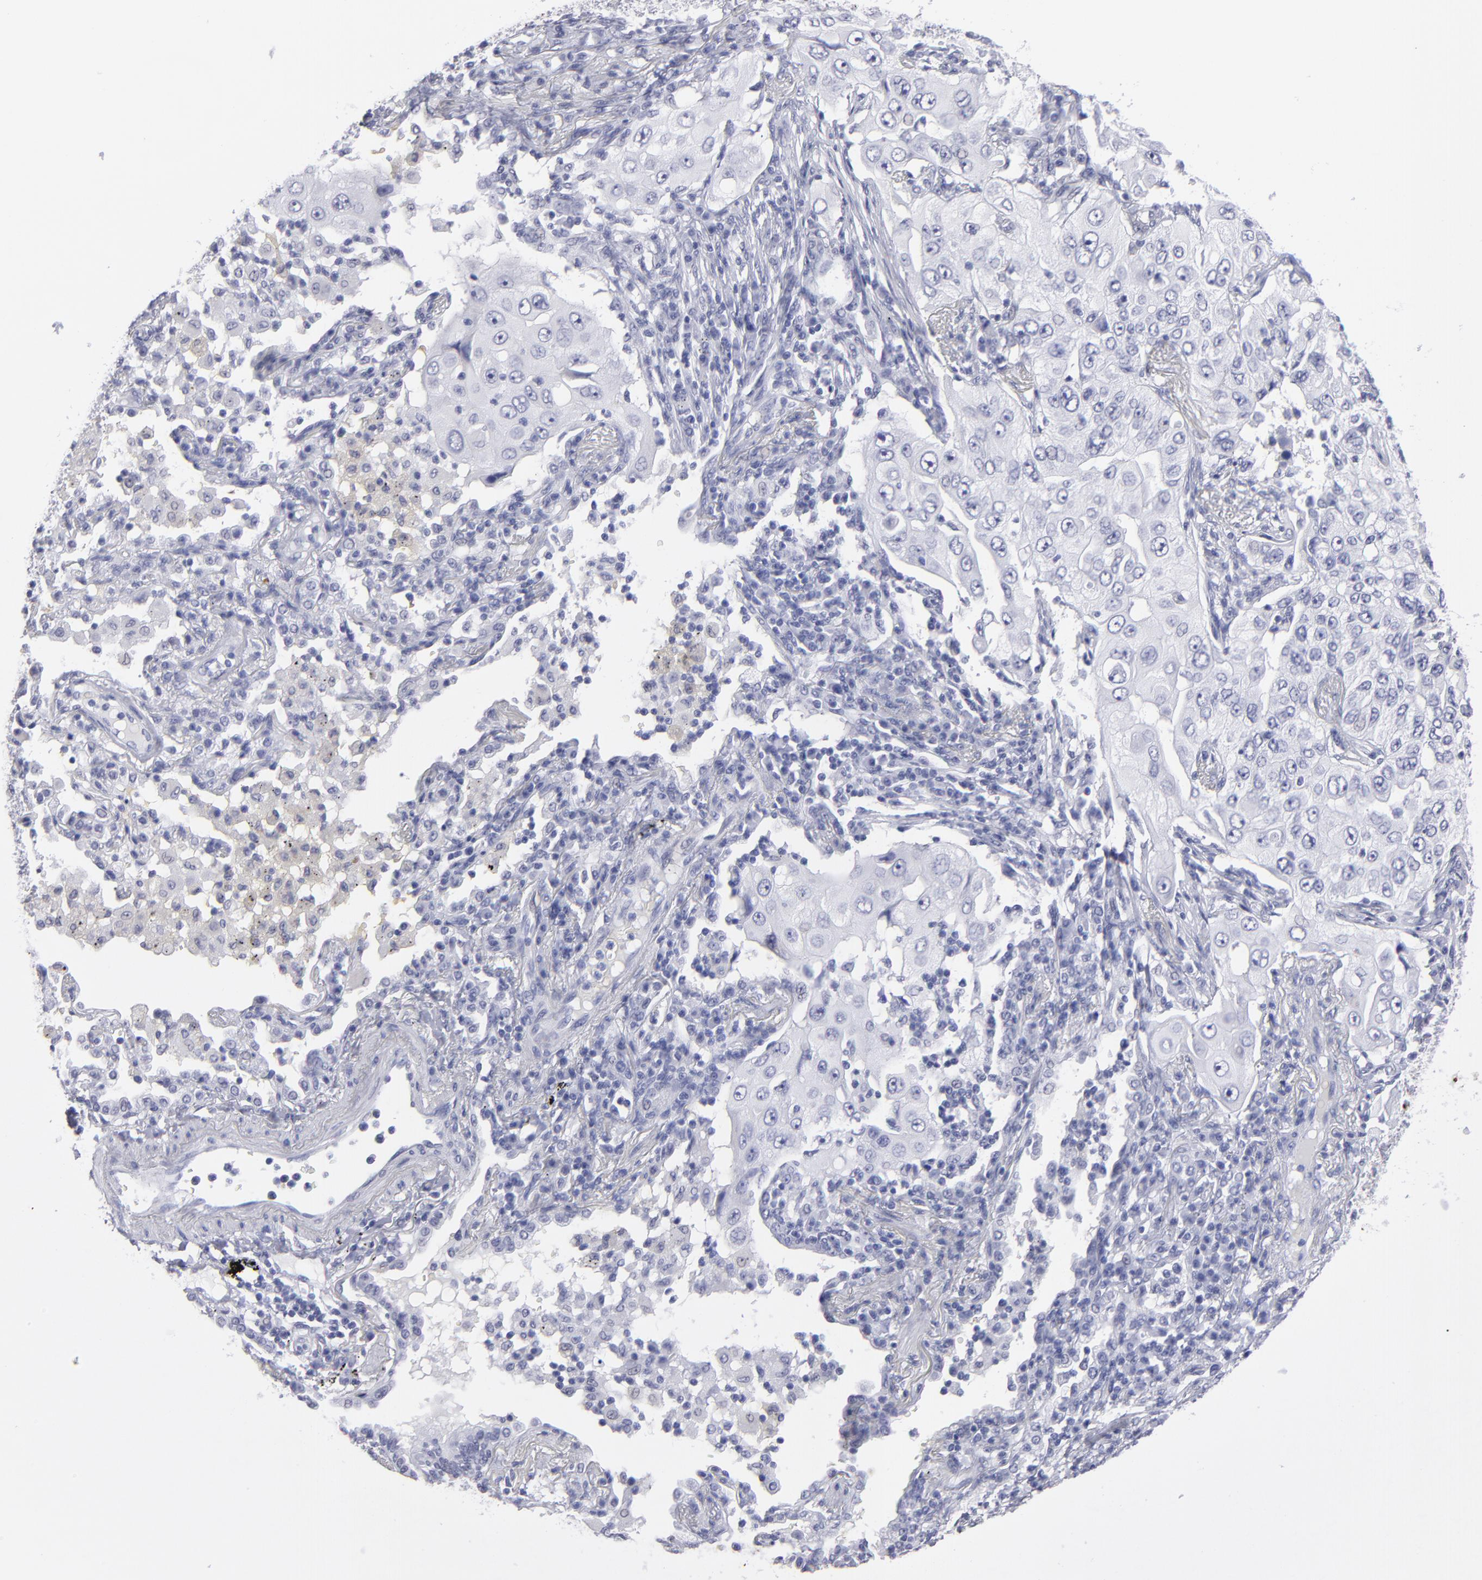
{"staining": {"intensity": "negative", "quantity": "none", "location": "none"}, "tissue": "lung cancer", "cell_type": "Tumor cells", "image_type": "cancer", "snomed": [{"axis": "morphology", "description": "Adenocarcinoma, NOS"}, {"axis": "topography", "description": "Lung"}], "caption": "The immunohistochemistry (IHC) micrograph has no significant positivity in tumor cells of lung cancer tissue.", "gene": "ALDOB", "patient": {"sex": "male", "age": 84}}